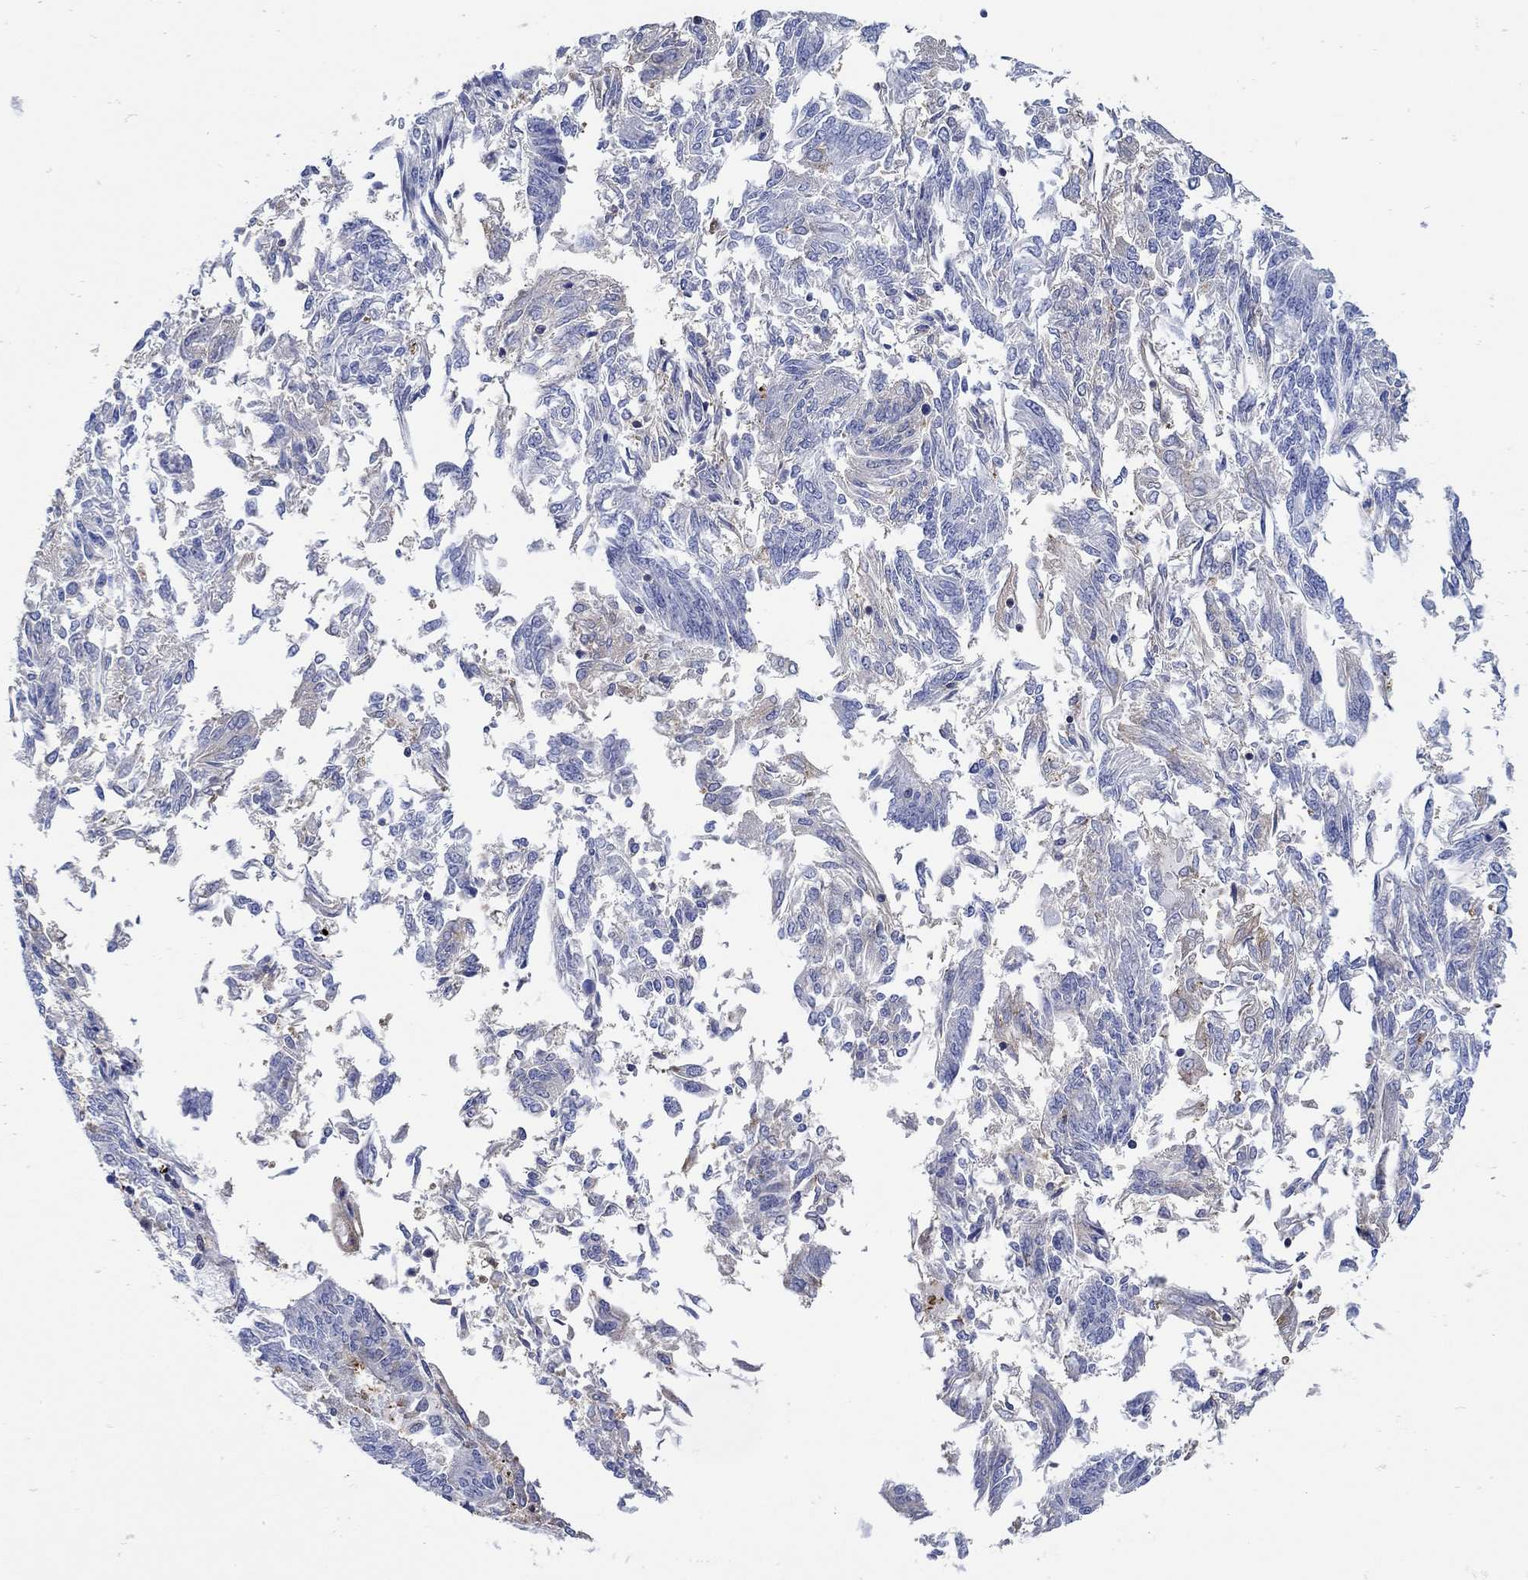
{"staining": {"intensity": "negative", "quantity": "none", "location": "none"}, "tissue": "endometrial cancer", "cell_type": "Tumor cells", "image_type": "cancer", "snomed": [{"axis": "morphology", "description": "Adenocarcinoma, NOS"}, {"axis": "topography", "description": "Endometrium"}], "caption": "Tumor cells are negative for protein expression in human endometrial cancer (adenocarcinoma). Brightfield microscopy of immunohistochemistry stained with DAB (3,3'-diaminobenzidine) (brown) and hematoxylin (blue), captured at high magnification.", "gene": "TEKT3", "patient": {"sex": "female", "age": 58}}